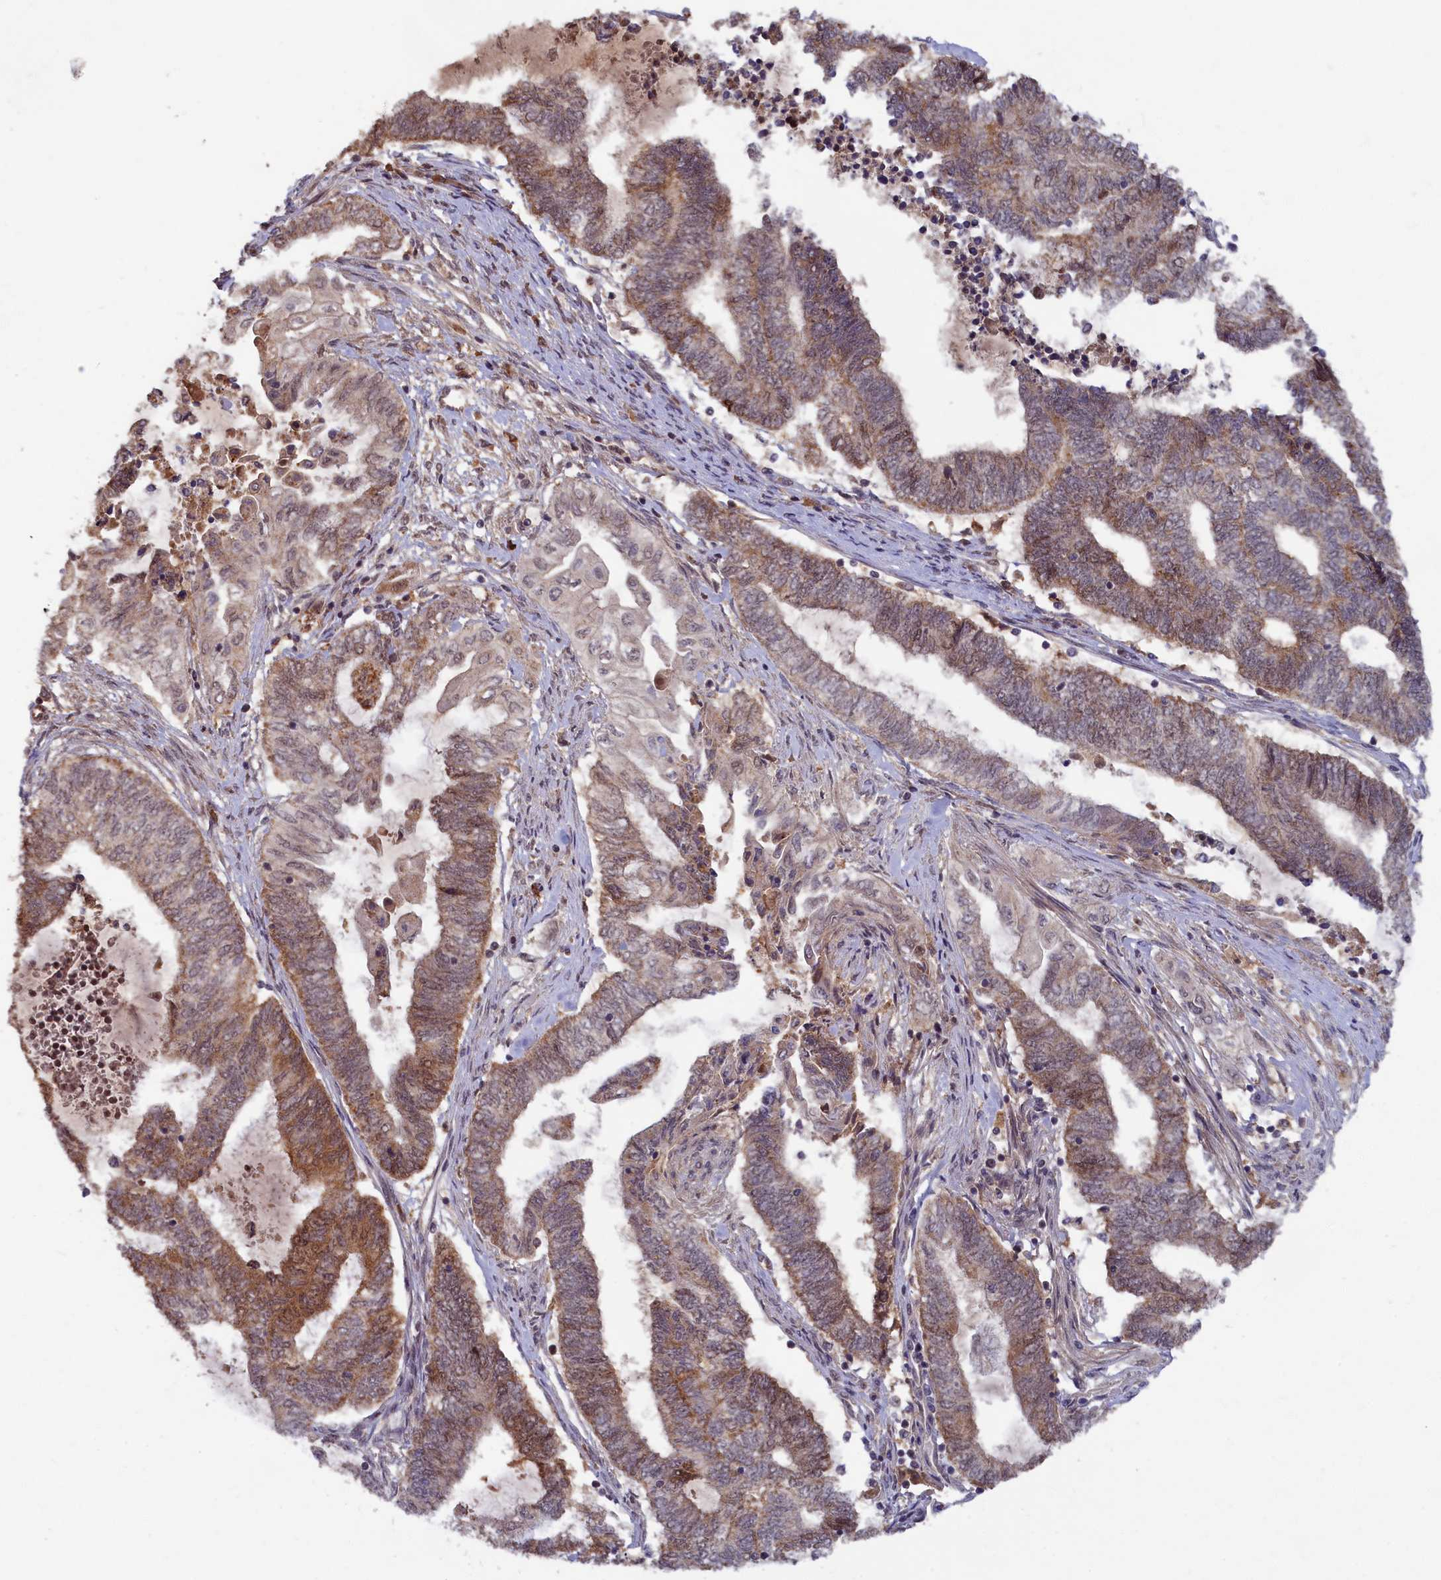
{"staining": {"intensity": "moderate", "quantity": ">75%", "location": "cytoplasmic/membranous"}, "tissue": "endometrial cancer", "cell_type": "Tumor cells", "image_type": "cancer", "snomed": [{"axis": "morphology", "description": "Adenocarcinoma, NOS"}, {"axis": "topography", "description": "Uterus"}, {"axis": "topography", "description": "Endometrium"}], "caption": "Protein staining of endometrial cancer tissue displays moderate cytoplasmic/membranous expression in about >75% of tumor cells.", "gene": "BRCA1", "patient": {"sex": "female", "age": 70}}